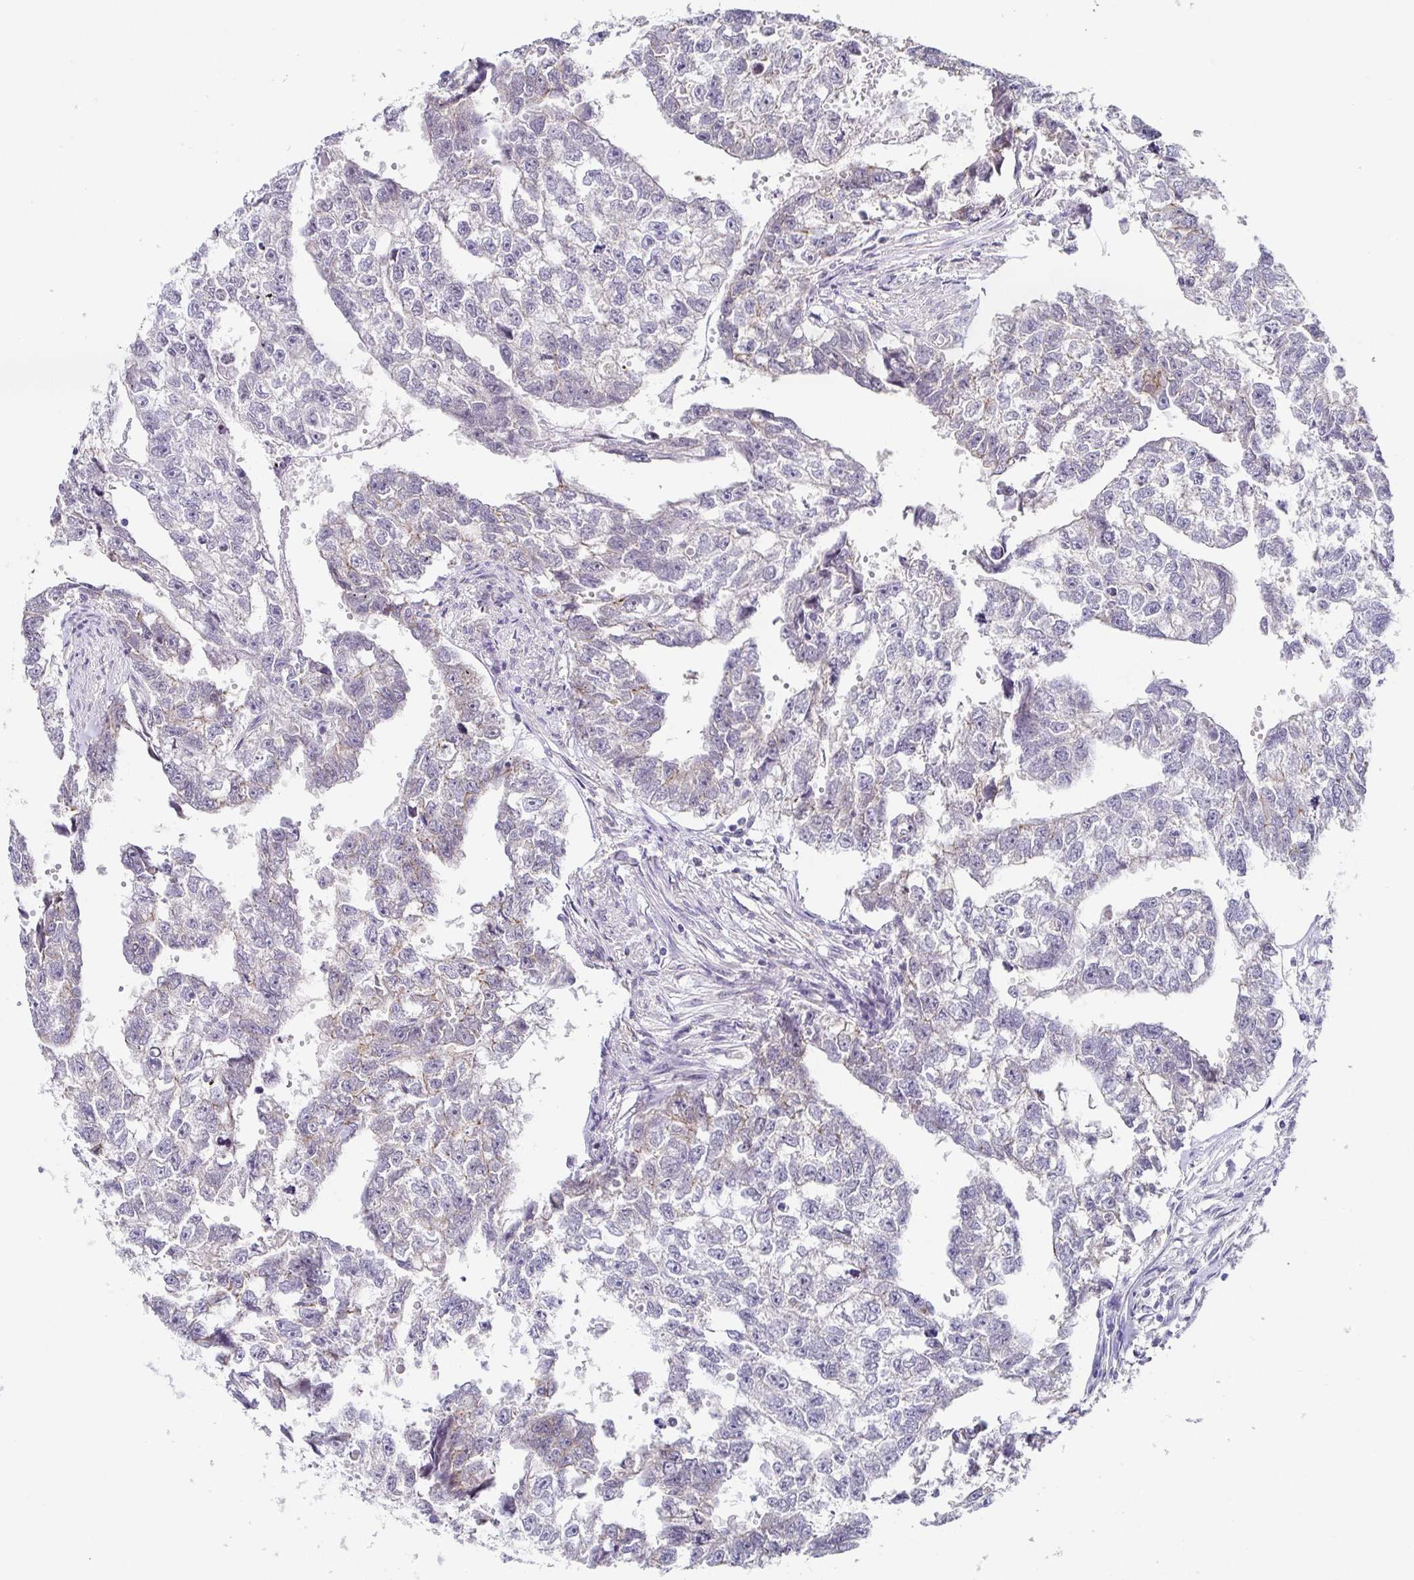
{"staining": {"intensity": "negative", "quantity": "none", "location": "none"}, "tissue": "testis cancer", "cell_type": "Tumor cells", "image_type": "cancer", "snomed": [{"axis": "morphology", "description": "Carcinoma, Embryonal, NOS"}, {"axis": "morphology", "description": "Teratoma, malignant, NOS"}, {"axis": "topography", "description": "Testis"}], "caption": "Testis cancer (embryonal carcinoma) was stained to show a protein in brown. There is no significant expression in tumor cells.", "gene": "PIWIL3", "patient": {"sex": "male", "age": 44}}